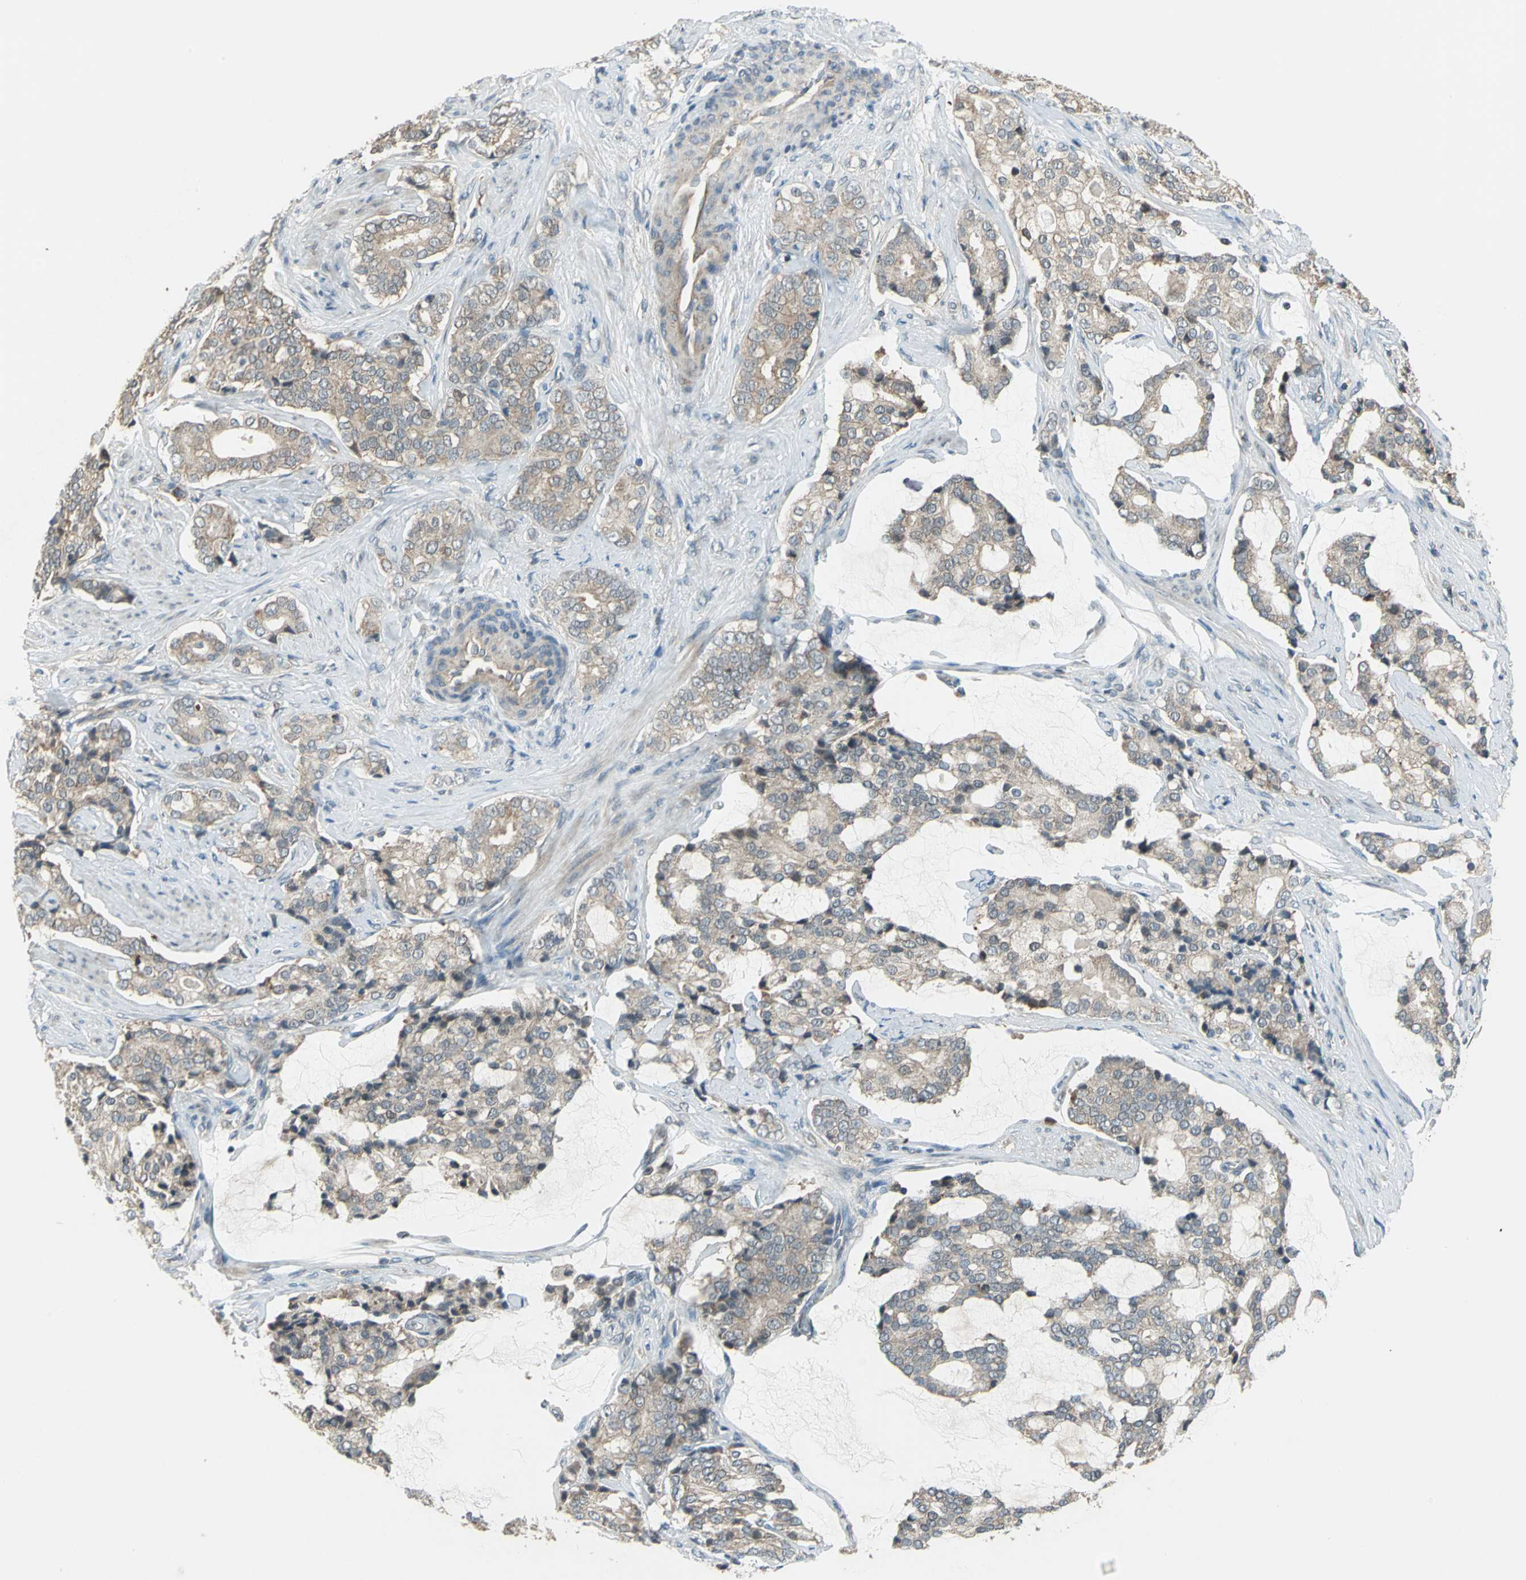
{"staining": {"intensity": "weak", "quantity": ">75%", "location": "cytoplasmic/membranous"}, "tissue": "prostate cancer", "cell_type": "Tumor cells", "image_type": "cancer", "snomed": [{"axis": "morphology", "description": "Adenocarcinoma, Low grade"}, {"axis": "topography", "description": "Prostate"}], "caption": "High-magnification brightfield microscopy of low-grade adenocarcinoma (prostate) stained with DAB (brown) and counterstained with hematoxylin (blue). tumor cells exhibit weak cytoplasmic/membranous positivity is identified in about>75% of cells.", "gene": "TRAK1", "patient": {"sex": "male", "age": 58}}